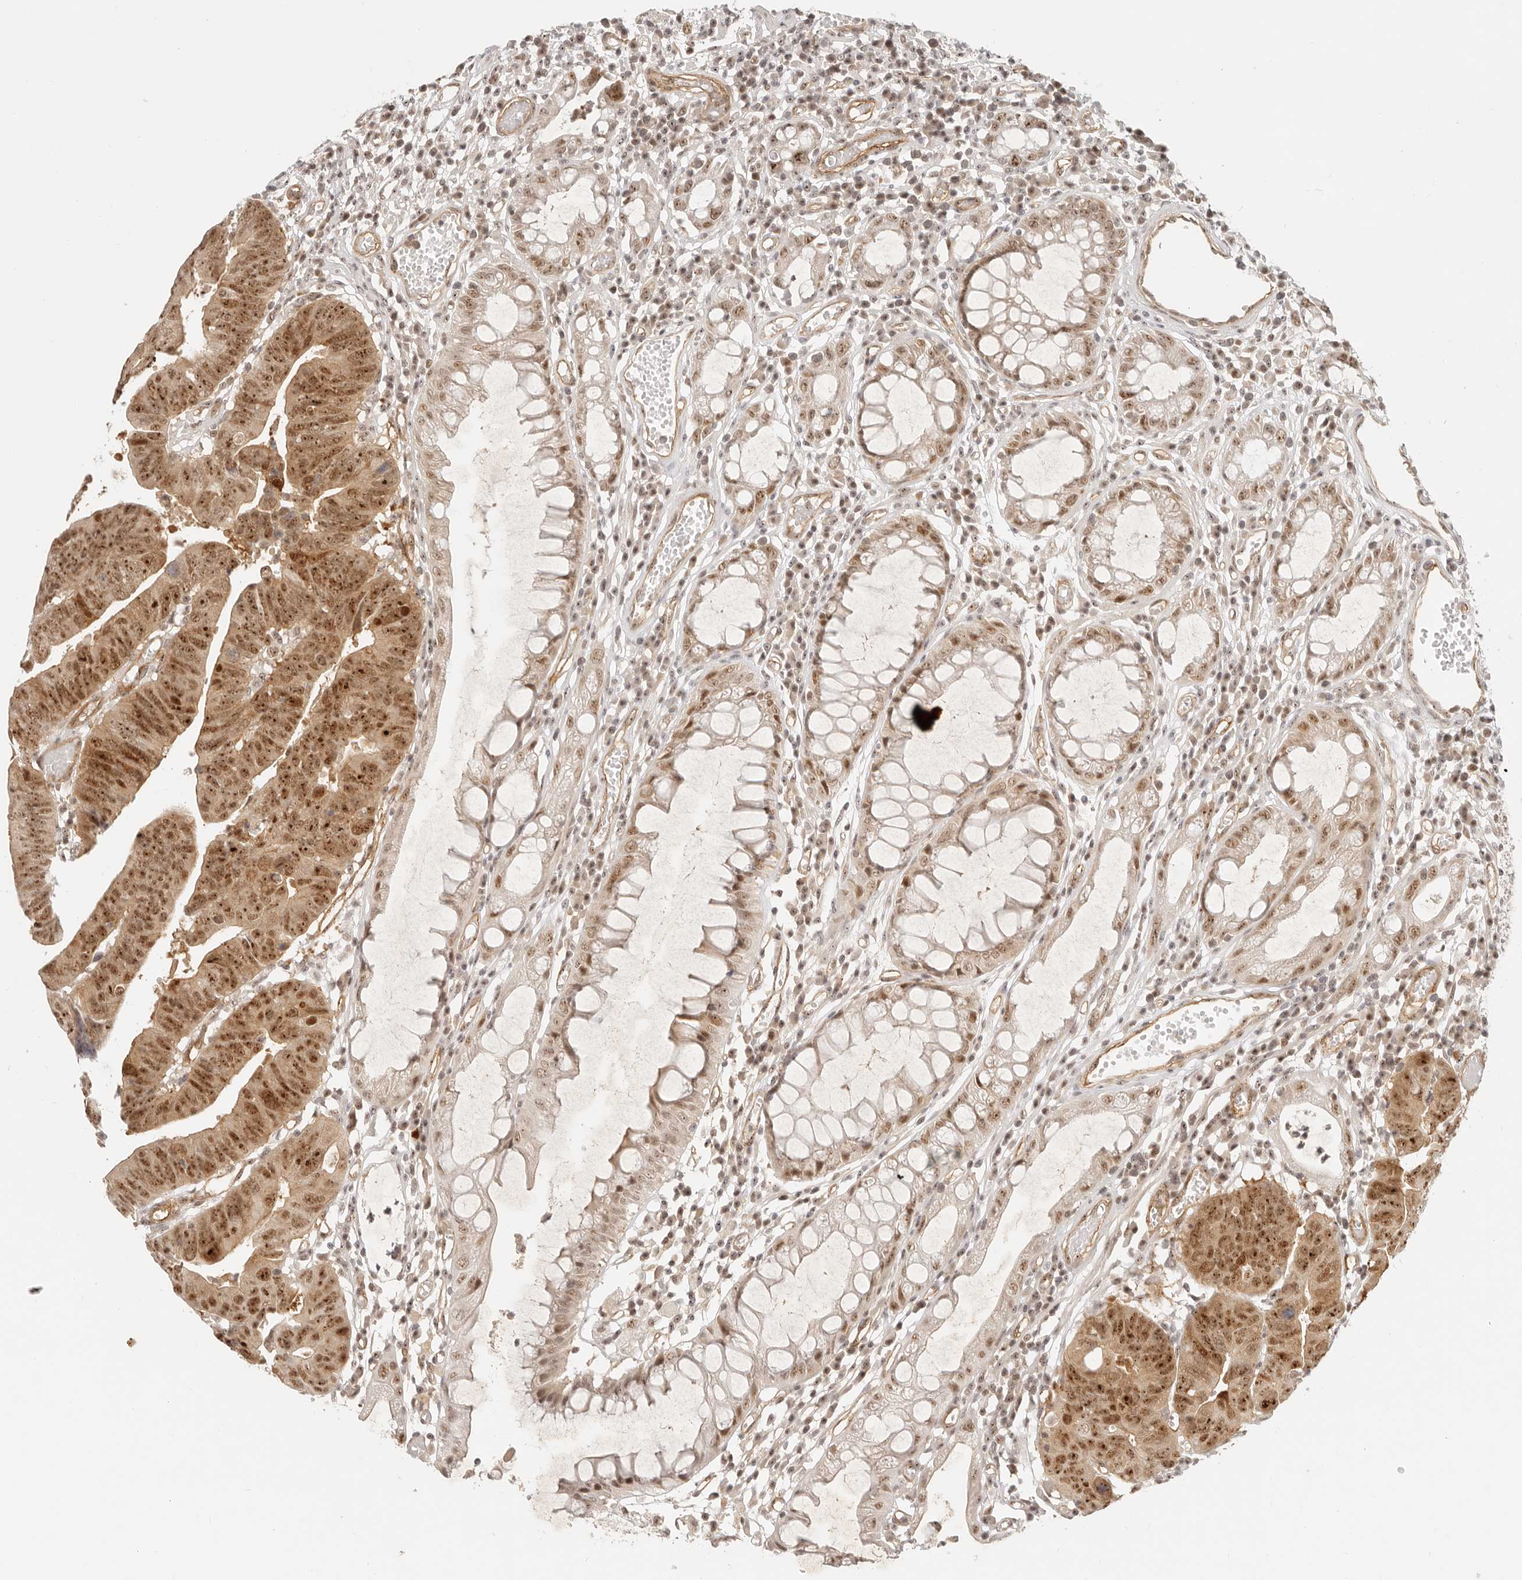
{"staining": {"intensity": "moderate", "quantity": ">75%", "location": "cytoplasmic/membranous,nuclear"}, "tissue": "colorectal cancer", "cell_type": "Tumor cells", "image_type": "cancer", "snomed": [{"axis": "morphology", "description": "Adenocarcinoma, NOS"}, {"axis": "topography", "description": "Rectum"}], "caption": "Colorectal cancer stained with a brown dye demonstrates moderate cytoplasmic/membranous and nuclear positive positivity in approximately >75% of tumor cells.", "gene": "BAP1", "patient": {"sex": "female", "age": 65}}